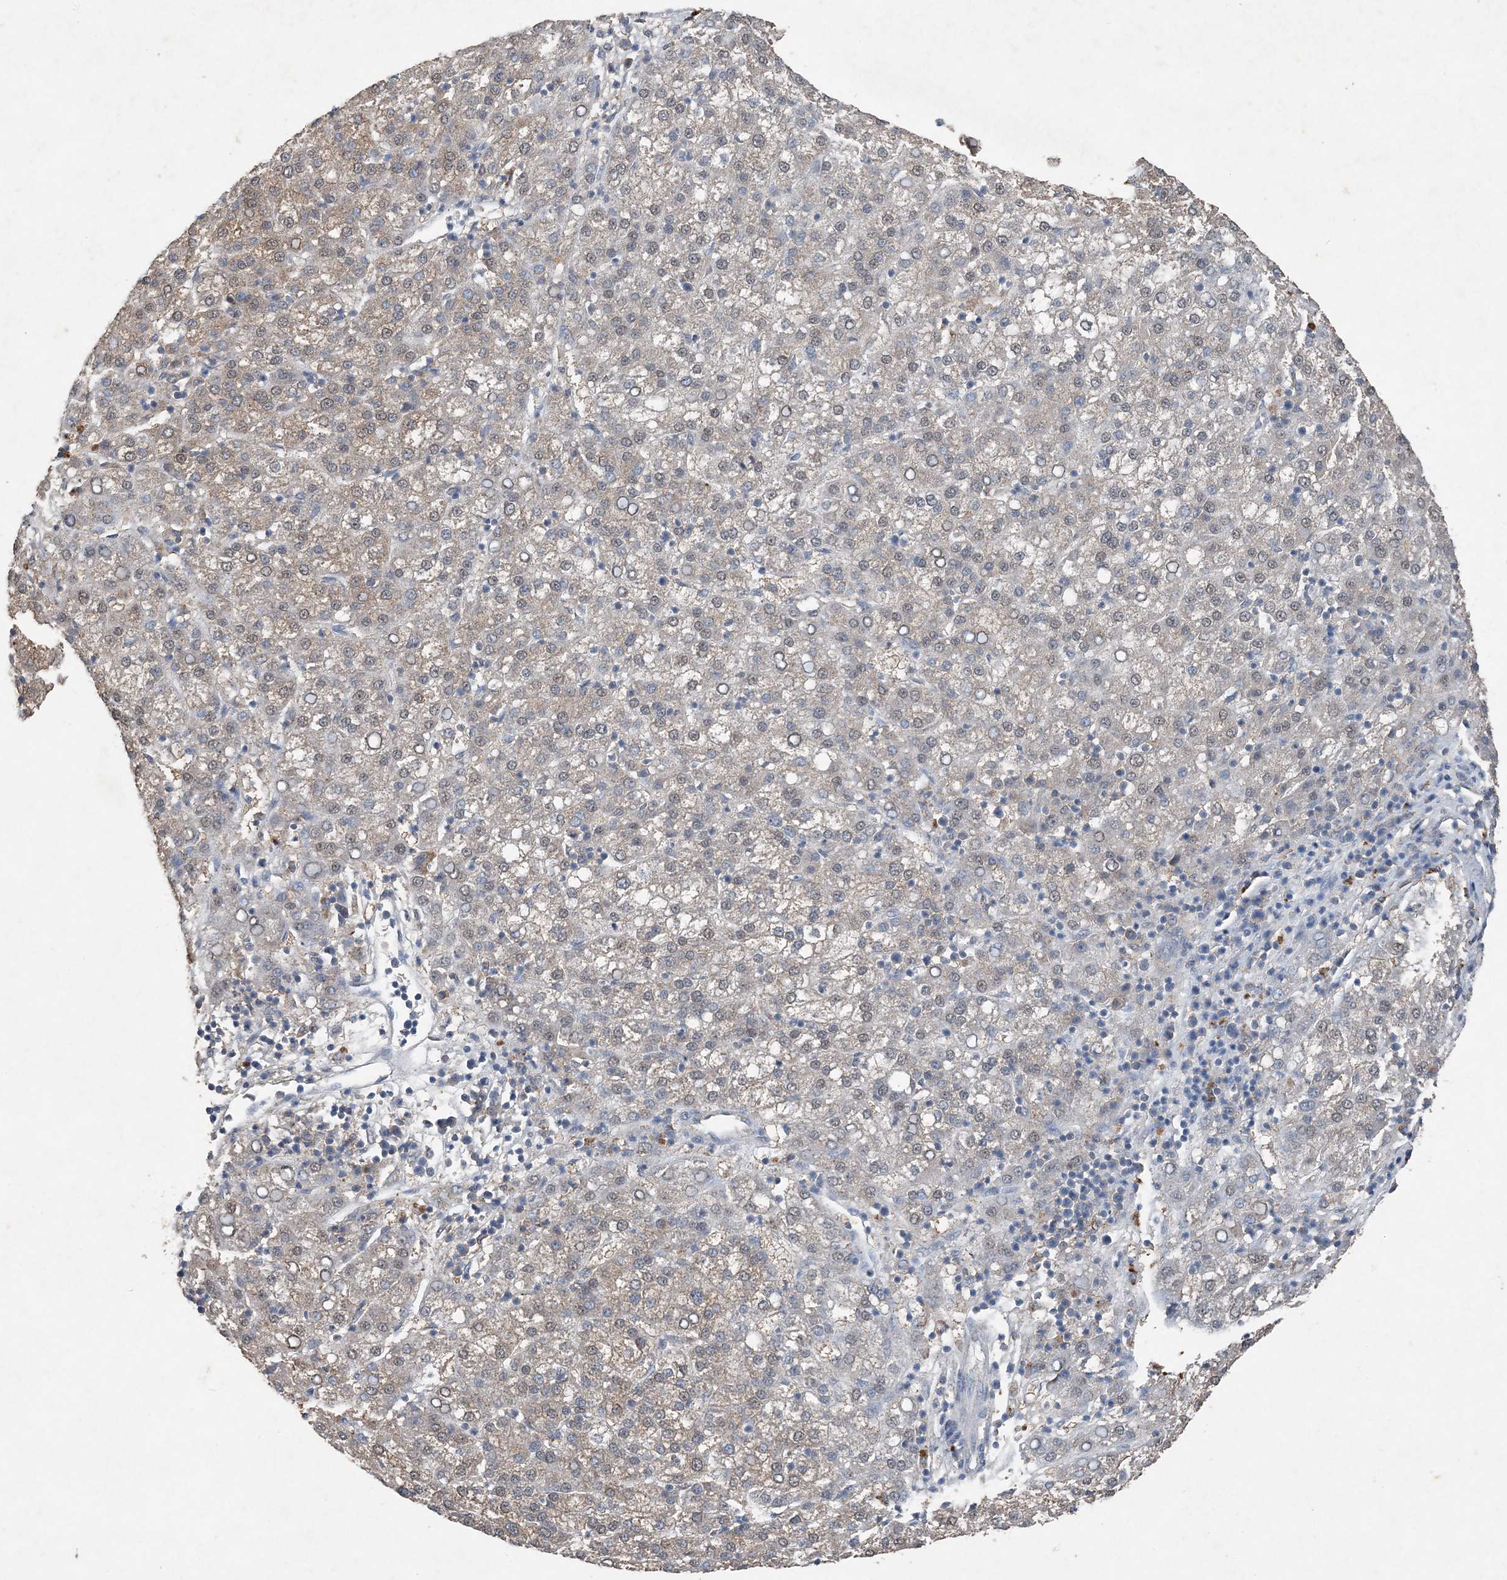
{"staining": {"intensity": "weak", "quantity": "25%-75%", "location": "cytoplasmic/membranous"}, "tissue": "liver cancer", "cell_type": "Tumor cells", "image_type": "cancer", "snomed": [{"axis": "morphology", "description": "Carcinoma, Hepatocellular, NOS"}, {"axis": "topography", "description": "Liver"}], "caption": "A low amount of weak cytoplasmic/membranous staining is identified in about 25%-75% of tumor cells in liver cancer (hepatocellular carcinoma) tissue. (DAB = brown stain, brightfield microscopy at high magnification).", "gene": "FCN3", "patient": {"sex": "female", "age": 58}}